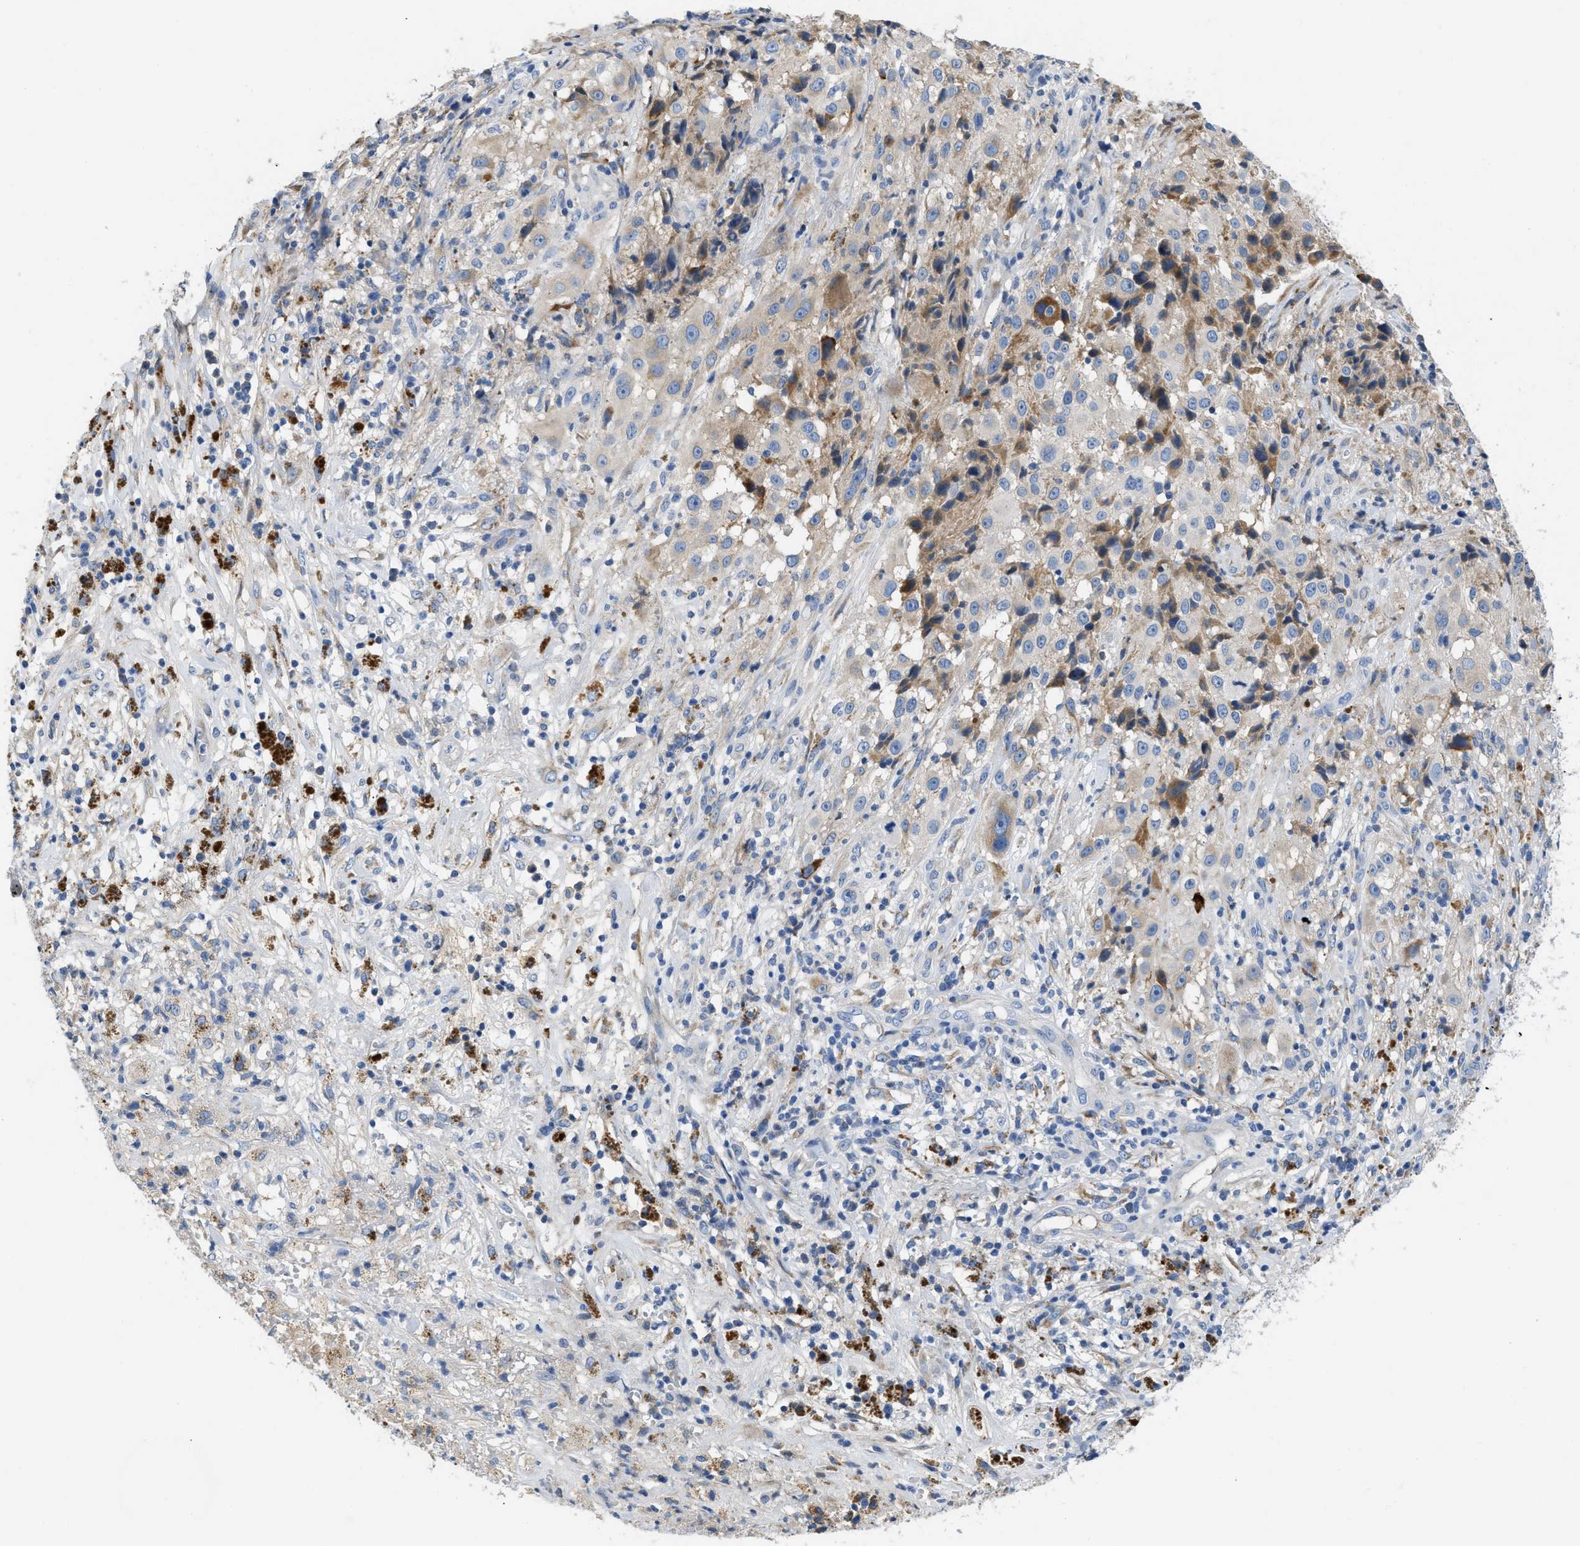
{"staining": {"intensity": "negative", "quantity": "none", "location": "none"}, "tissue": "melanoma", "cell_type": "Tumor cells", "image_type": "cancer", "snomed": [{"axis": "morphology", "description": "Necrosis, NOS"}, {"axis": "morphology", "description": "Malignant melanoma, NOS"}, {"axis": "topography", "description": "Skin"}], "caption": "The IHC photomicrograph has no significant expression in tumor cells of malignant melanoma tissue.", "gene": "C1S", "patient": {"sex": "female", "age": 87}}